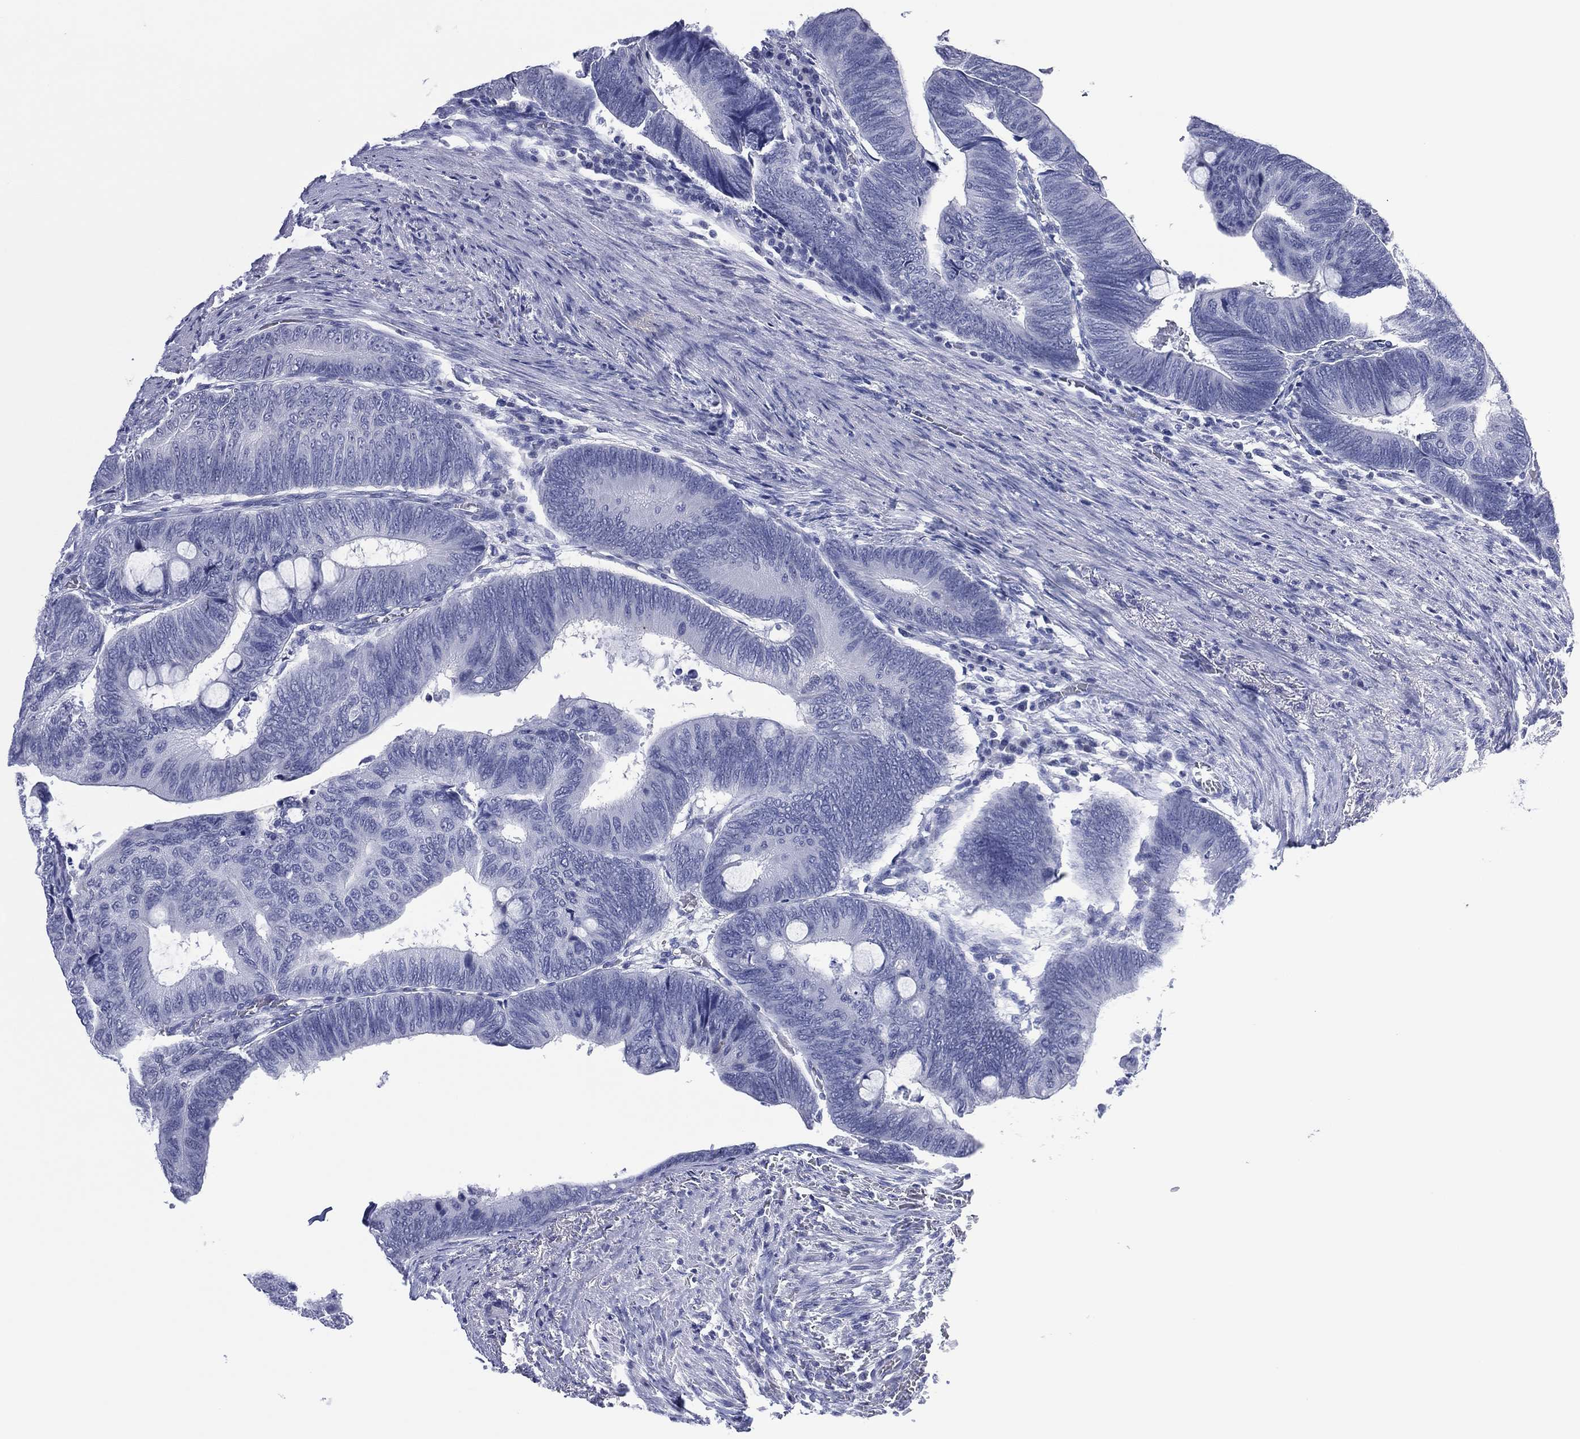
{"staining": {"intensity": "negative", "quantity": "none", "location": "none"}, "tissue": "colorectal cancer", "cell_type": "Tumor cells", "image_type": "cancer", "snomed": [{"axis": "morphology", "description": "Normal tissue, NOS"}, {"axis": "morphology", "description": "Adenocarcinoma, NOS"}, {"axis": "topography", "description": "Rectum"}, {"axis": "topography", "description": "Peripheral nerve tissue"}], "caption": "Immunohistochemistry (IHC) histopathology image of neoplastic tissue: colorectal adenocarcinoma stained with DAB (3,3'-diaminobenzidine) shows no significant protein expression in tumor cells.", "gene": "UTF1", "patient": {"sex": "male", "age": 92}}